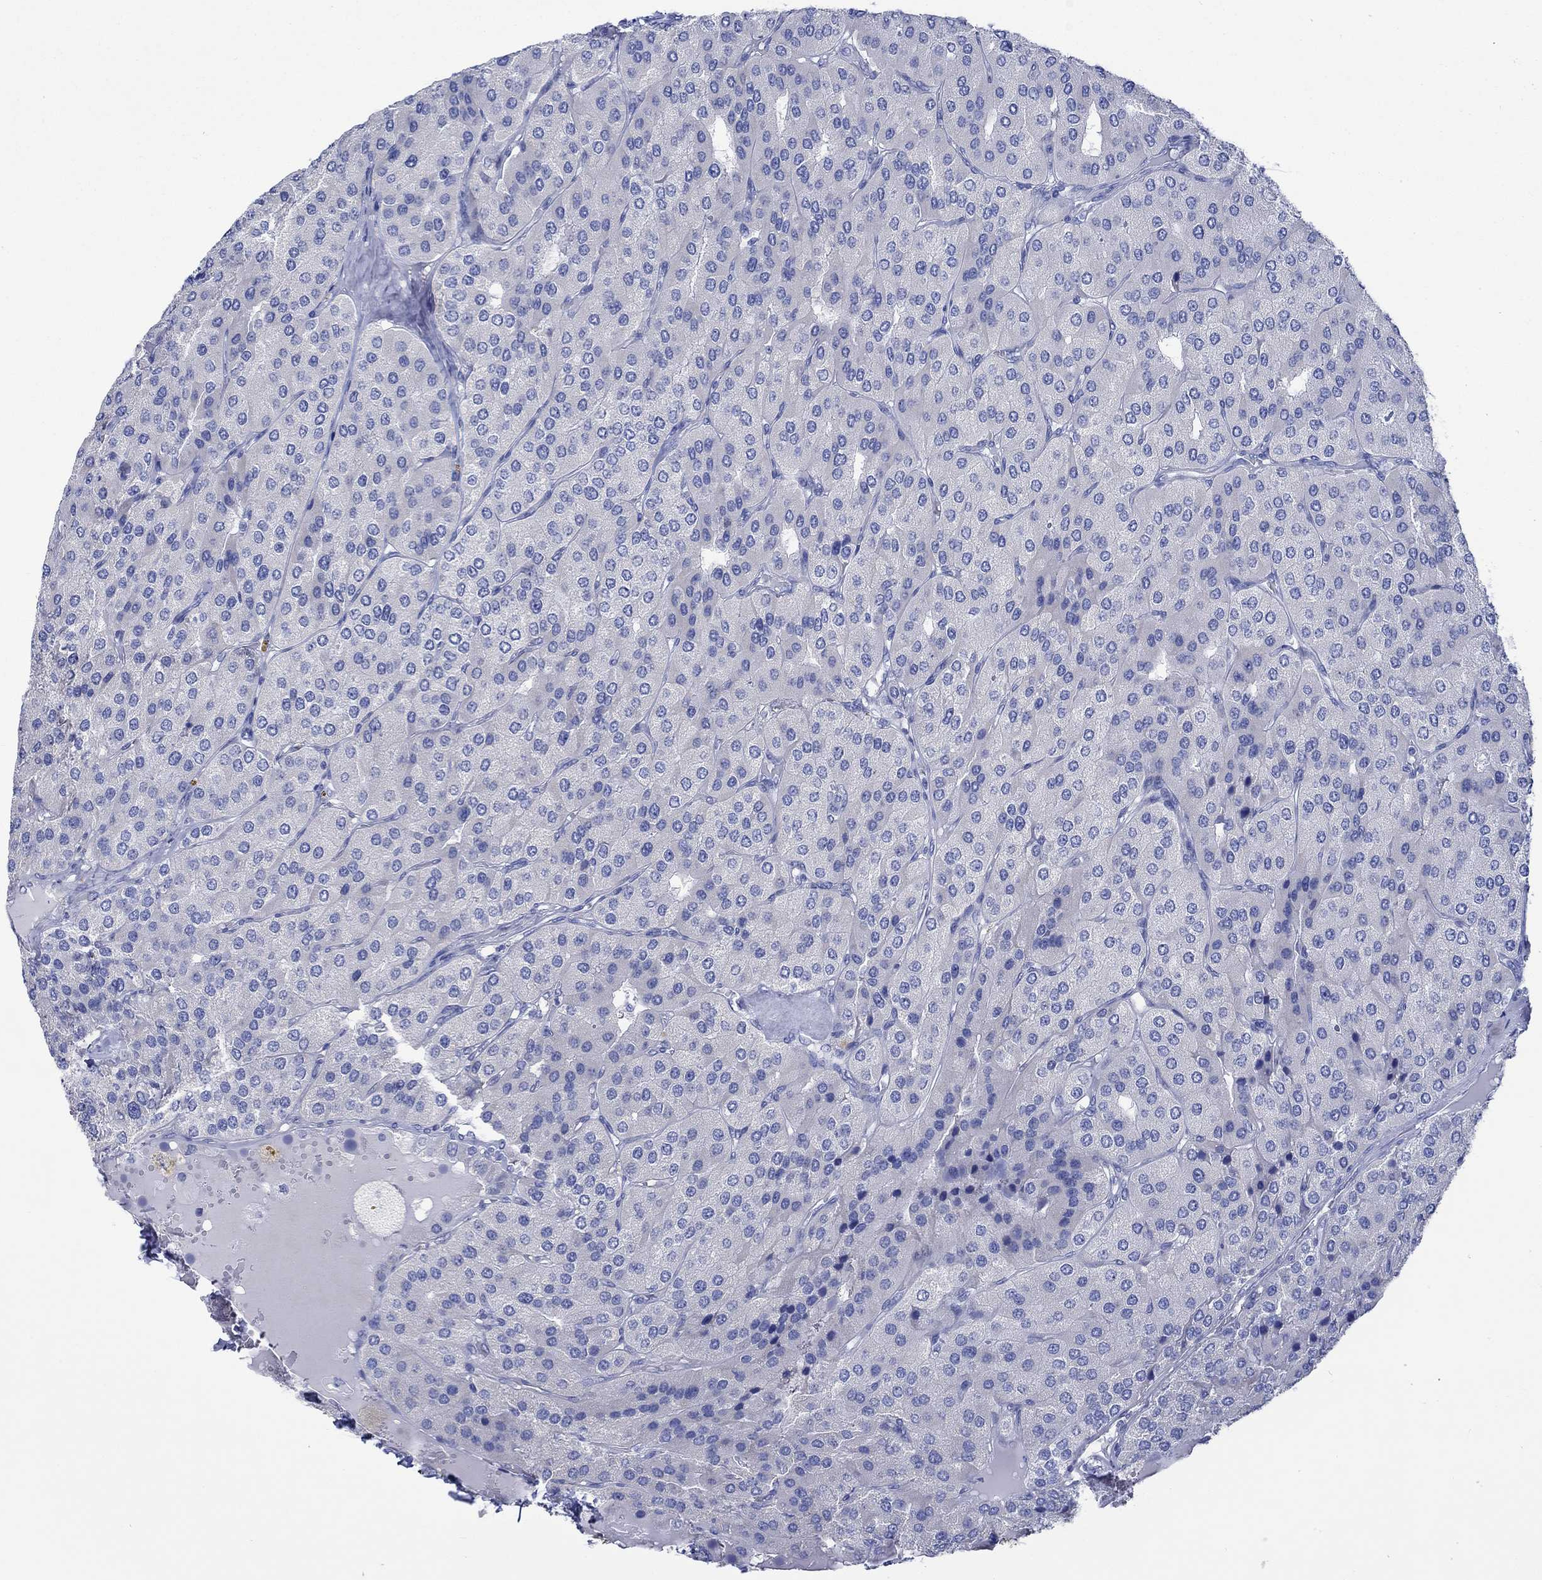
{"staining": {"intensity": "negative", "quantity": "none", "location": "none"}, "tissue": "parathyroid gland", "cell_type": "Glandular cells", "image_type": "normal", "snomed": [{"axis": "morphology", "description": "Normal tissue, NOS"}, {"axis": "morphology", "description": "Adenoma, NOS"}, {"axis": "topography", "description": "Parathyroid gland"}], "caption": "A micrograph of parathyroid gland stained for a protein shows no brown staining in glandular cells. (Stains: DAB (3,3'-diaminobenzidine) immunohistochemistry (IHC) with hematoxylin counter stain, Microscopy: brightfield microscopy at high magnification).", "gene": "CPLX1", "patient": {"sex": "female", "age": 86}}